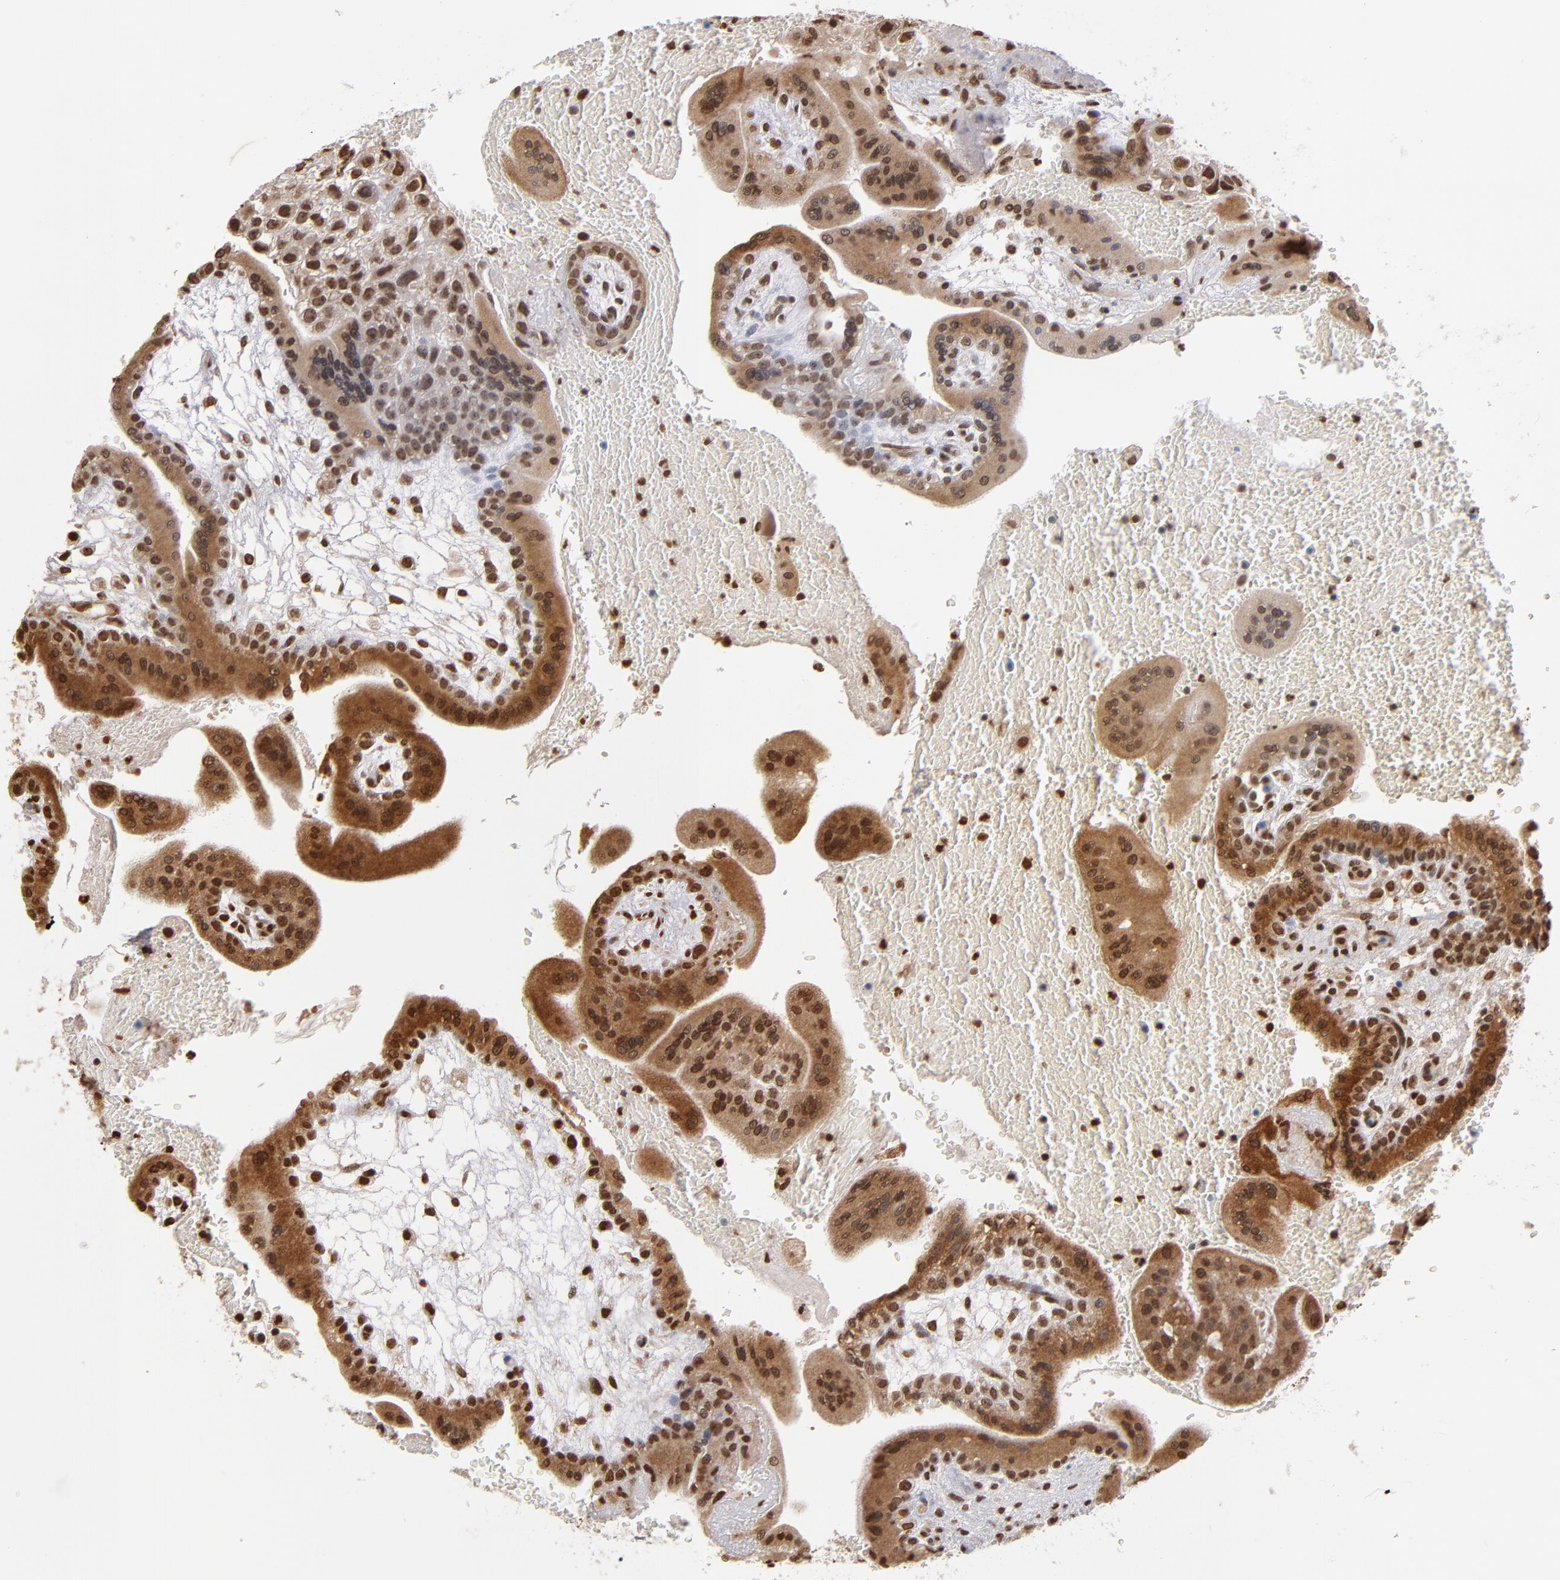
{"staining": {"intensity": "moderate", "quantity": ">75%", "location": "nuclear"}, "tissue": "placenta", "cell_type": "Decidual cells", "image_type": "normal", "snomed": [{"axis": "morphology", "description": "Normal tissue, NOS"}, {"axis": "topography", "description": "Placenta"}], "caption": "High-magnification brightfield microscopy of benign placenta stained with DAB (brown) and counterstained with hematoxylin (blue). decidual cells exhibit moderate nuclear expression is seen in about>75% of cells. Using DAB (3,3'-diaminobenzidine) (brown) and hematoxylin (blue) stains, captured at high magnification using brightfield microscopy.", "gene": "ABL2", "patient": {"sex": "female", "age": 35}}